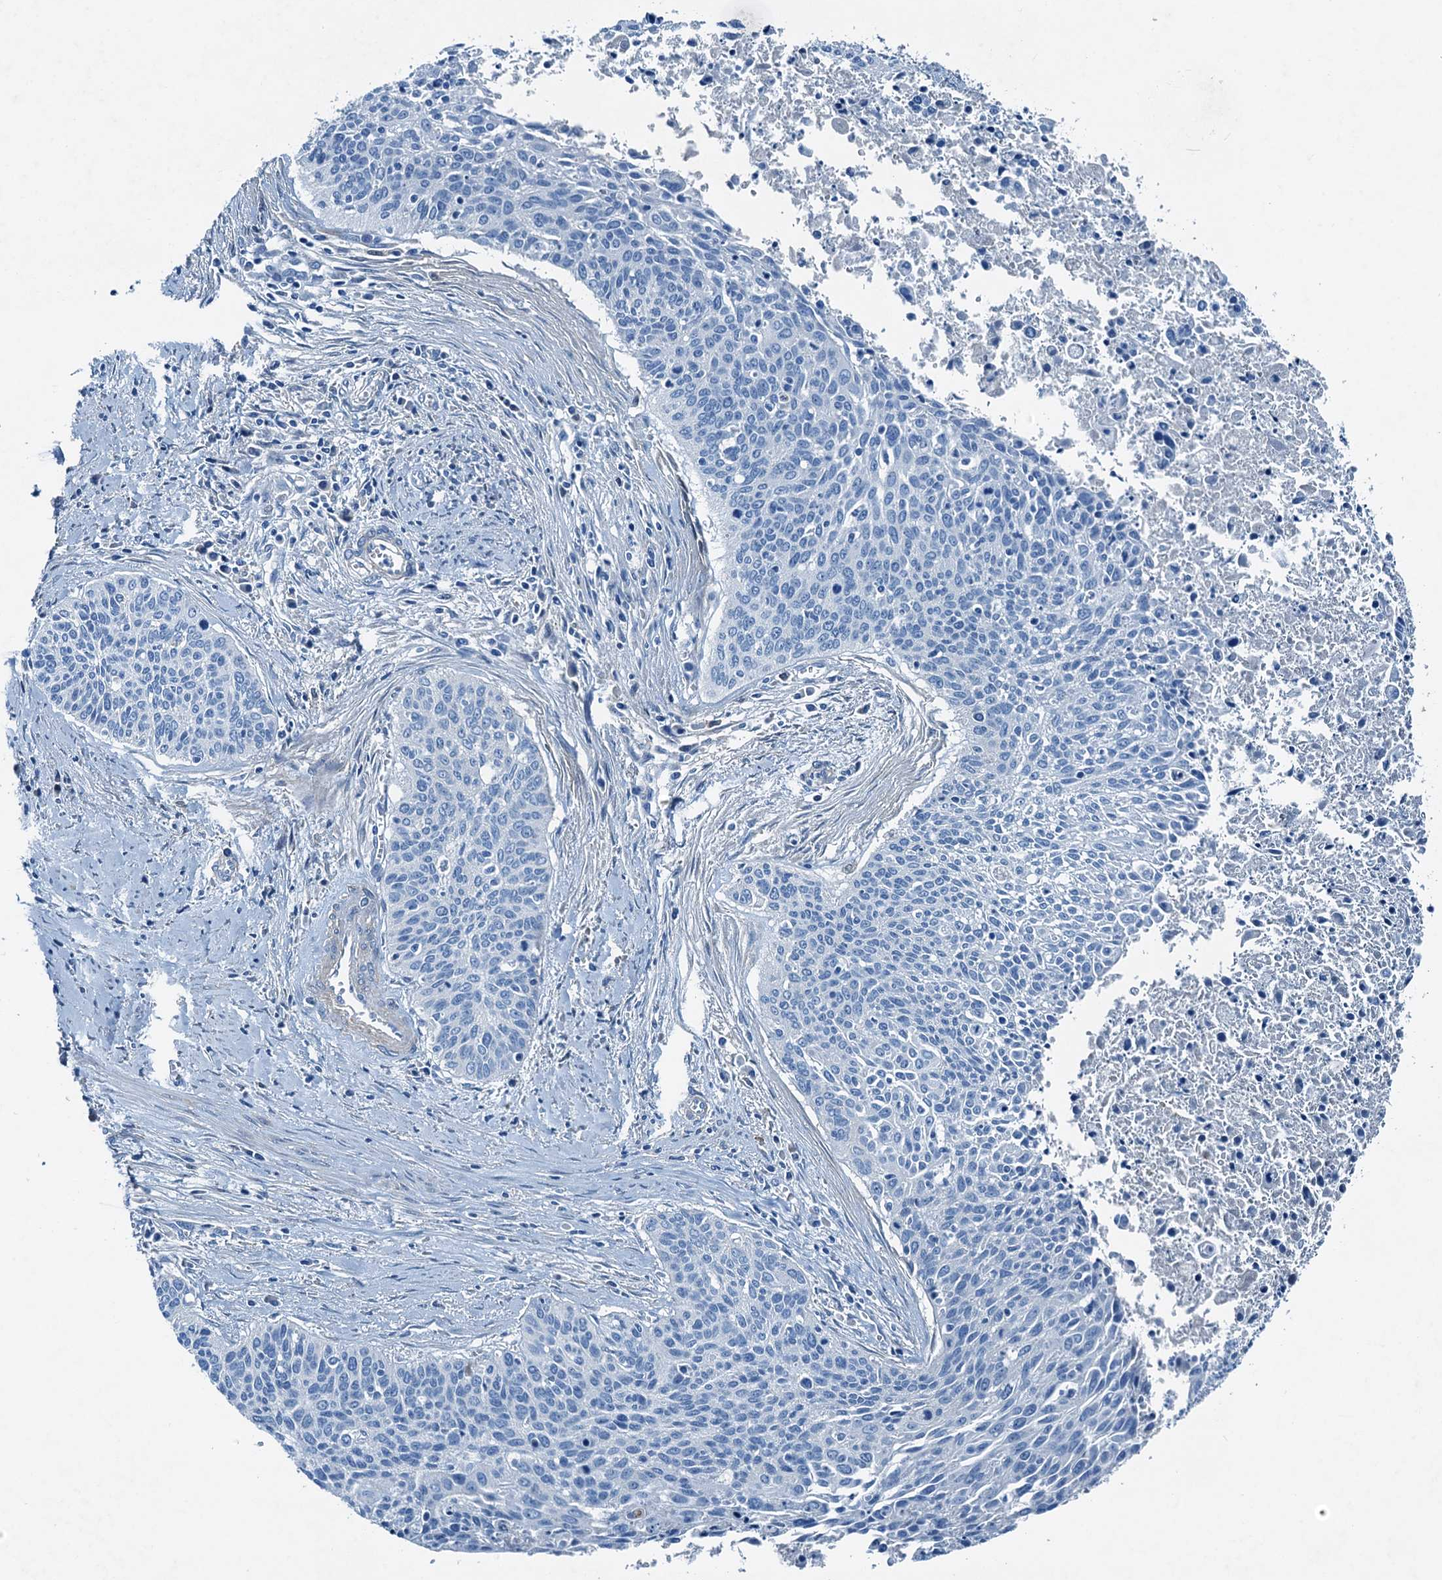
{"staining": {"intensity": "negative", "quantity": "none", "location": "none"}, "tissue": "cervical cancer", "cell_type": "Tumor cells", "image_type": "cancer", "snomed": [{"axis": "morphology", "description": "Squamous cell carcinoma, NOS"}, {"axis": "topography", "description": "Cervix"}], "caption": "Immunohistochemistry (IHC) image of neoplastic tissue: cervical cancer stained with DAB shows no significant protein positivity in tumor cells.", "gene": "RAB3IL1", "patient": {"sex": "female", "age": 55}}